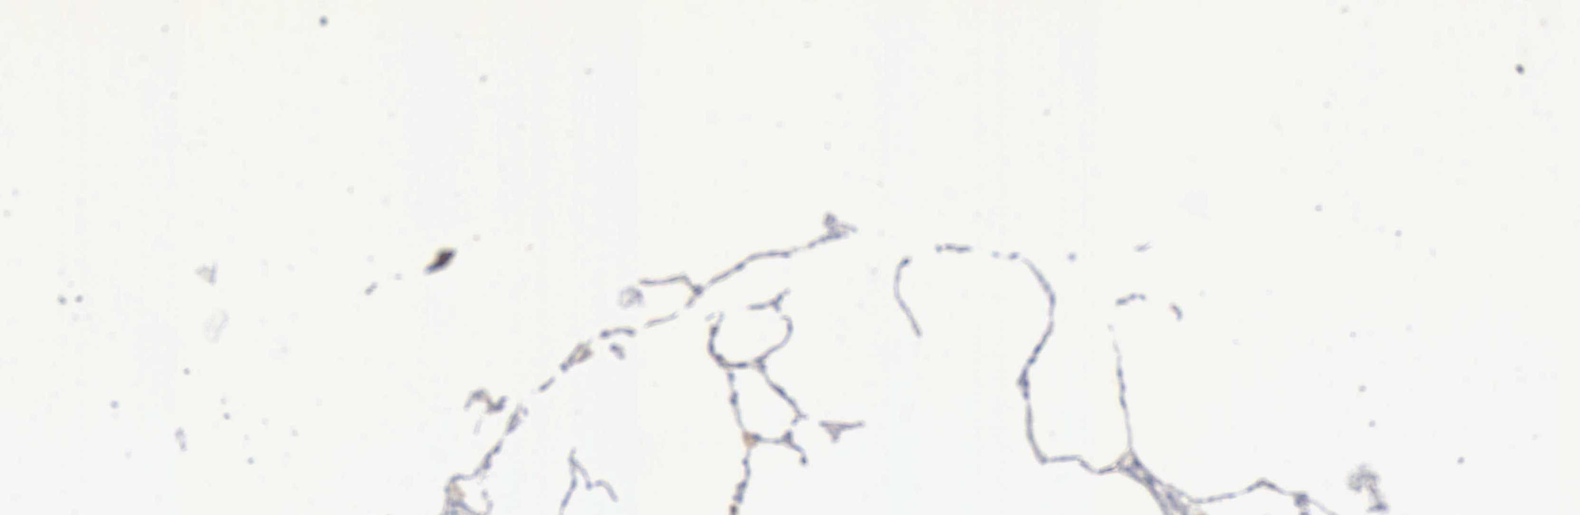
{"staining": {"intensity": "negative", "quantity": "none", "location": "none"}, "tissue": "lung", "cell_type": "Alveolar cells", "image_type": "normal", "snomed": [{"axis": "morphology", "description": "Normal tissue, NOS"}, {"axis": "topography", "description": "Lung"}], "caption": "IHC micrograph of benign lung: lung stained with DAB (3,3'-diaminobenzidine) displays no significant protein staining in alveolar cells.", "gene": "CTSS", "patient": {"sex": "female", "age": 75}}